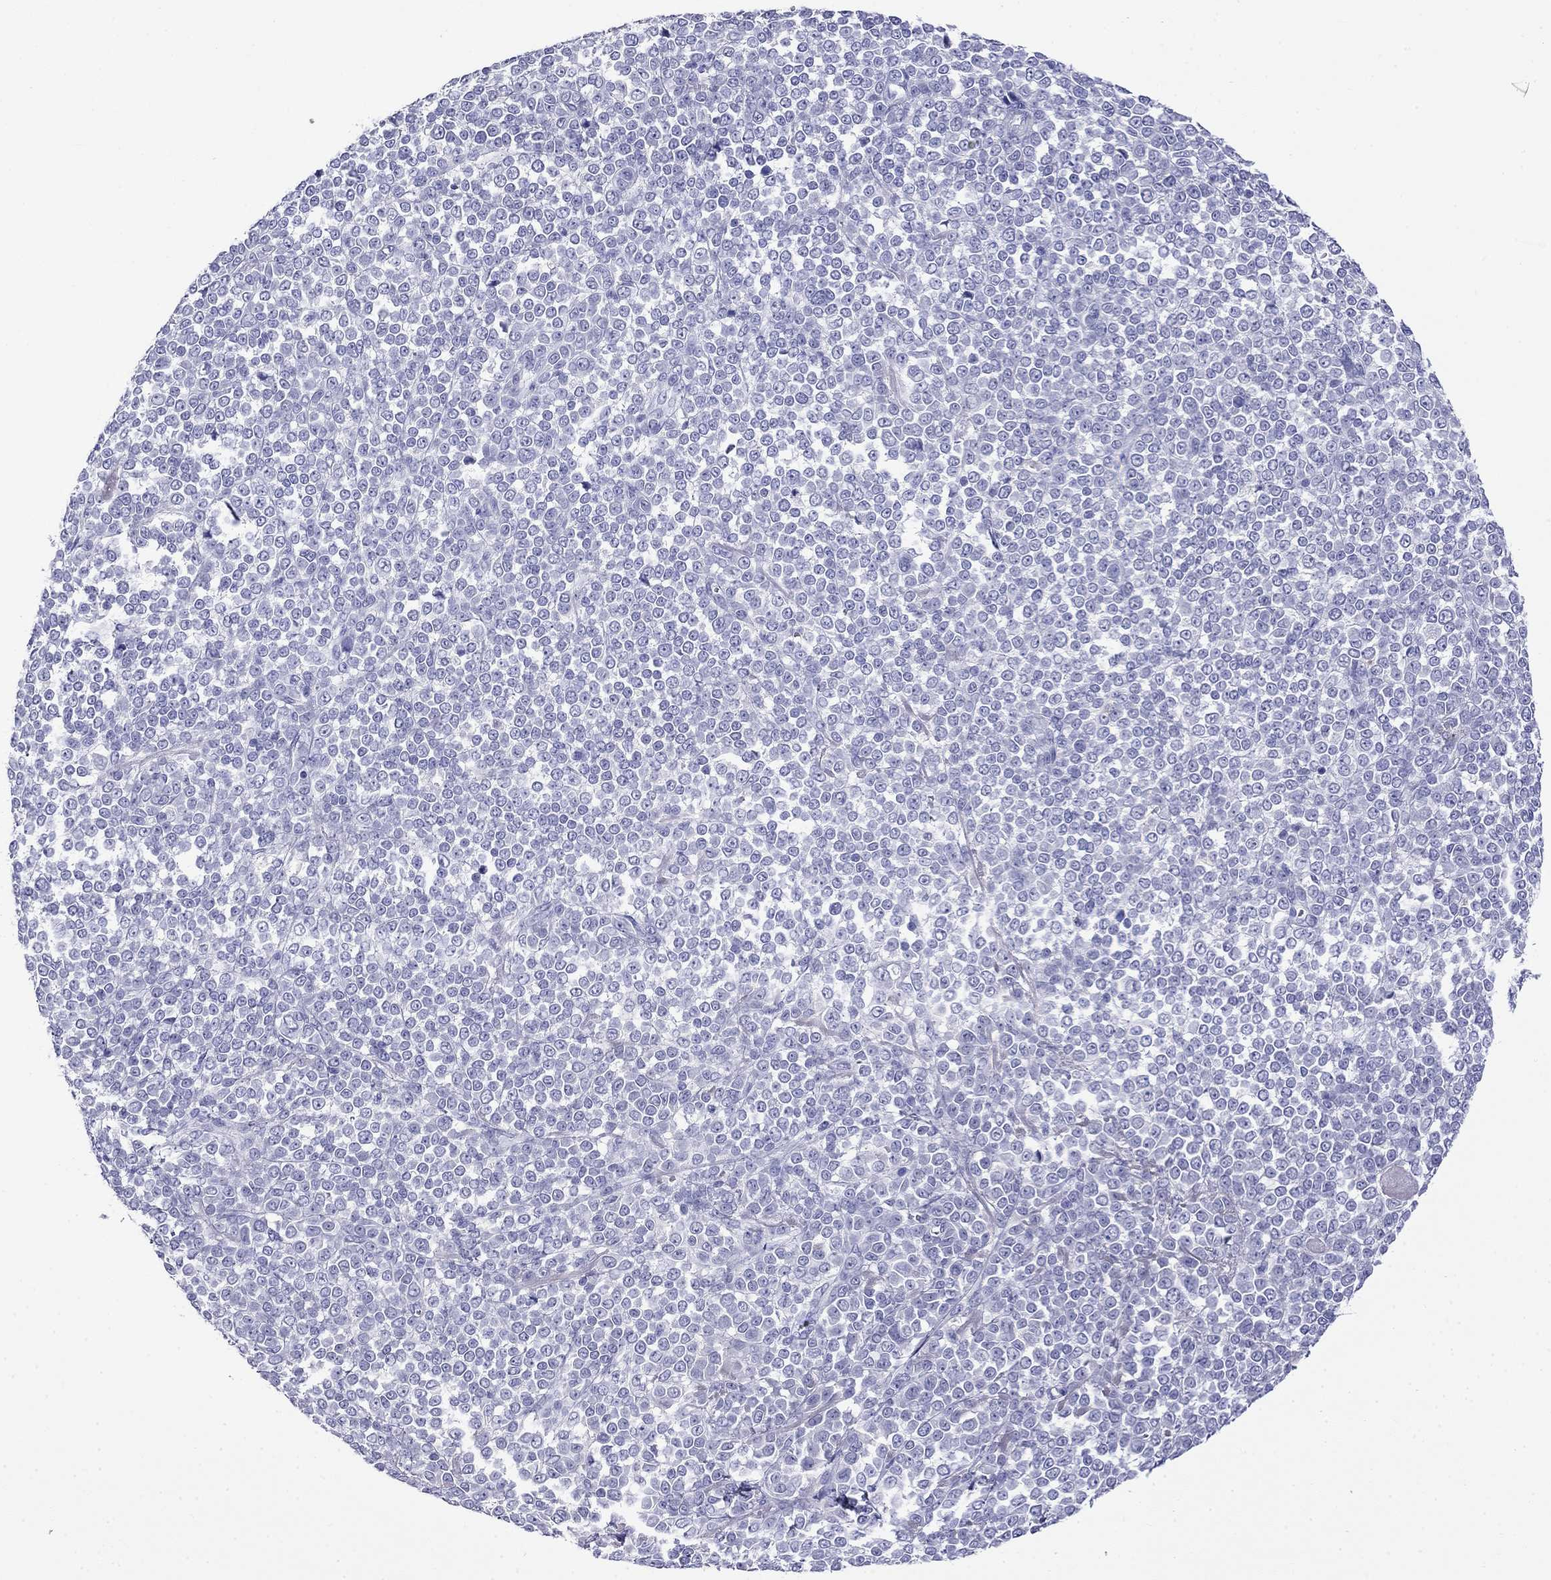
{"staining": {"intensity": "negative", "quantity": "none", "location": "none"}, "tissue": "melanoma", "cell_type": "Tumor cells", "image_type": "cancer", "snomed": [{"axis": "morphology", "description": "Malignant melanoma, NOS"}, {"axis": "topography", "description": "Skin"}], "caption": "An IHC photomicrograph of melanoma is shown. There is no staining in tumor cells of melanoma. (DAB (3,3'-diaminobenzidine) immunohistochemistry with hematoxylin counter stain).", "gene": "MYO15A", "patient": {"sex": "female", "age": 95}}